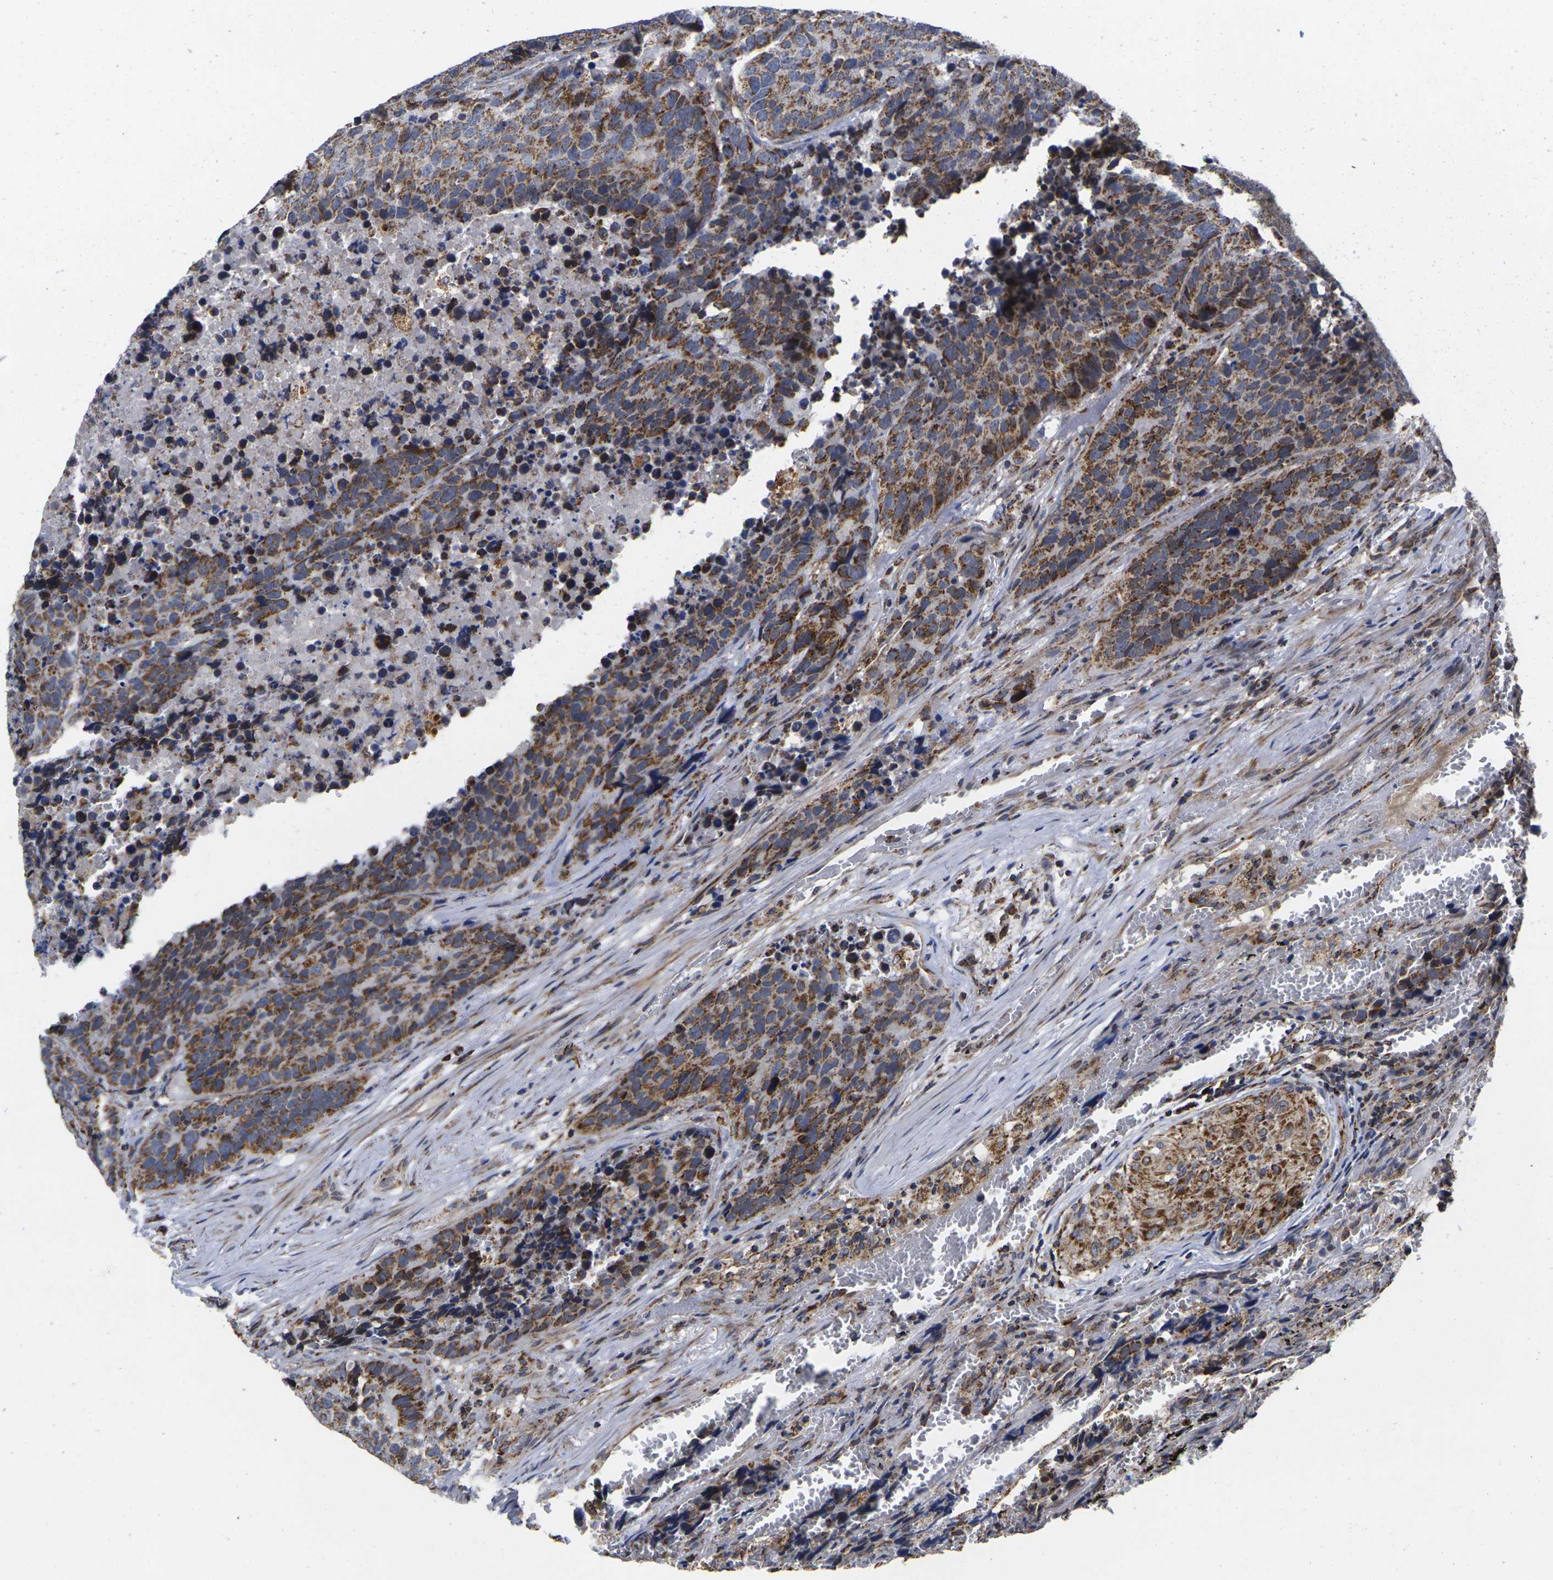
{"staining": {"intensity": "strong", "quantity": ">75%", "location": "cytoplasmic/membranous"}, "tissue": "carcinoid", "cell_type": "Tumor cells", "image_type": "cancer", "snomed": [{"axis": "morphology", "description": "Carcinoid, malignant, NOS"}, {"axis": "topography", "description": "Lung"}], "caption": "Malignant carcinoid stained for a protein (brown) displays strong cytoplasmic/membranous positive positivity in about >75% of tumor cells.", "gene": "P2RY11", "patient": {"sex": "male", "age": 60}}